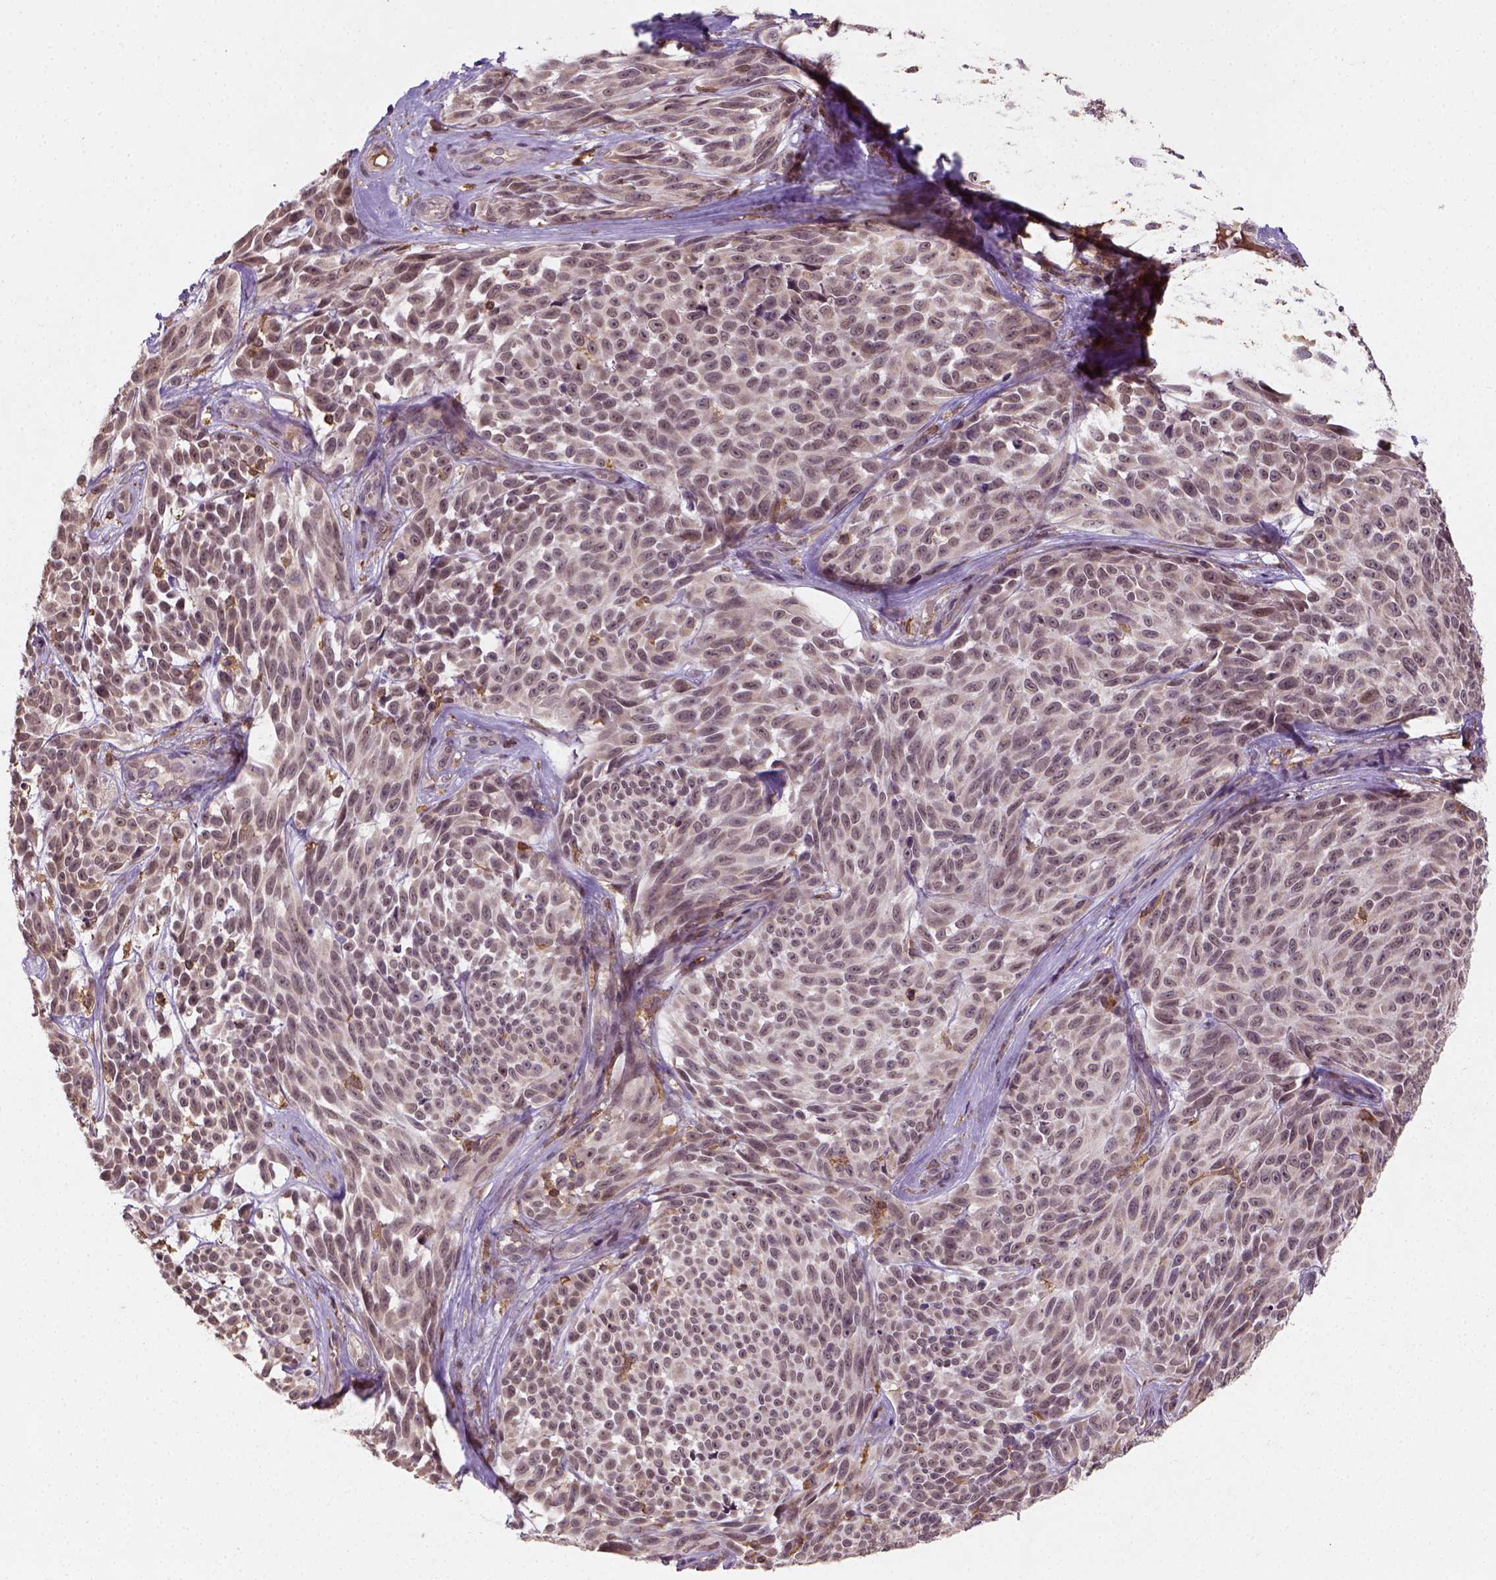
{"staining": {"intensity": "weak", "quantity": ">75%", "location": "cytoplasmic/membranous"}, "tissue": "melanoma", "cell_type": "Tumor cells", "image_type": "cancer", "snomed": [{"axis": "morphology", "description": "Malignant melanoma, NOS"}, {"axis": "topography", "description": "Skin"}], "caption": "A brown stain labels weak cytoplasmic/membranous positivity of a protein in malignant melanoma tumor cells. (Stains: DAB in brown, nuclei in blue, Microscopy: brightfield microscopy at high magnification).", "gene": "CAMKK1", "patient": {"sex": "female", "age": 88}}